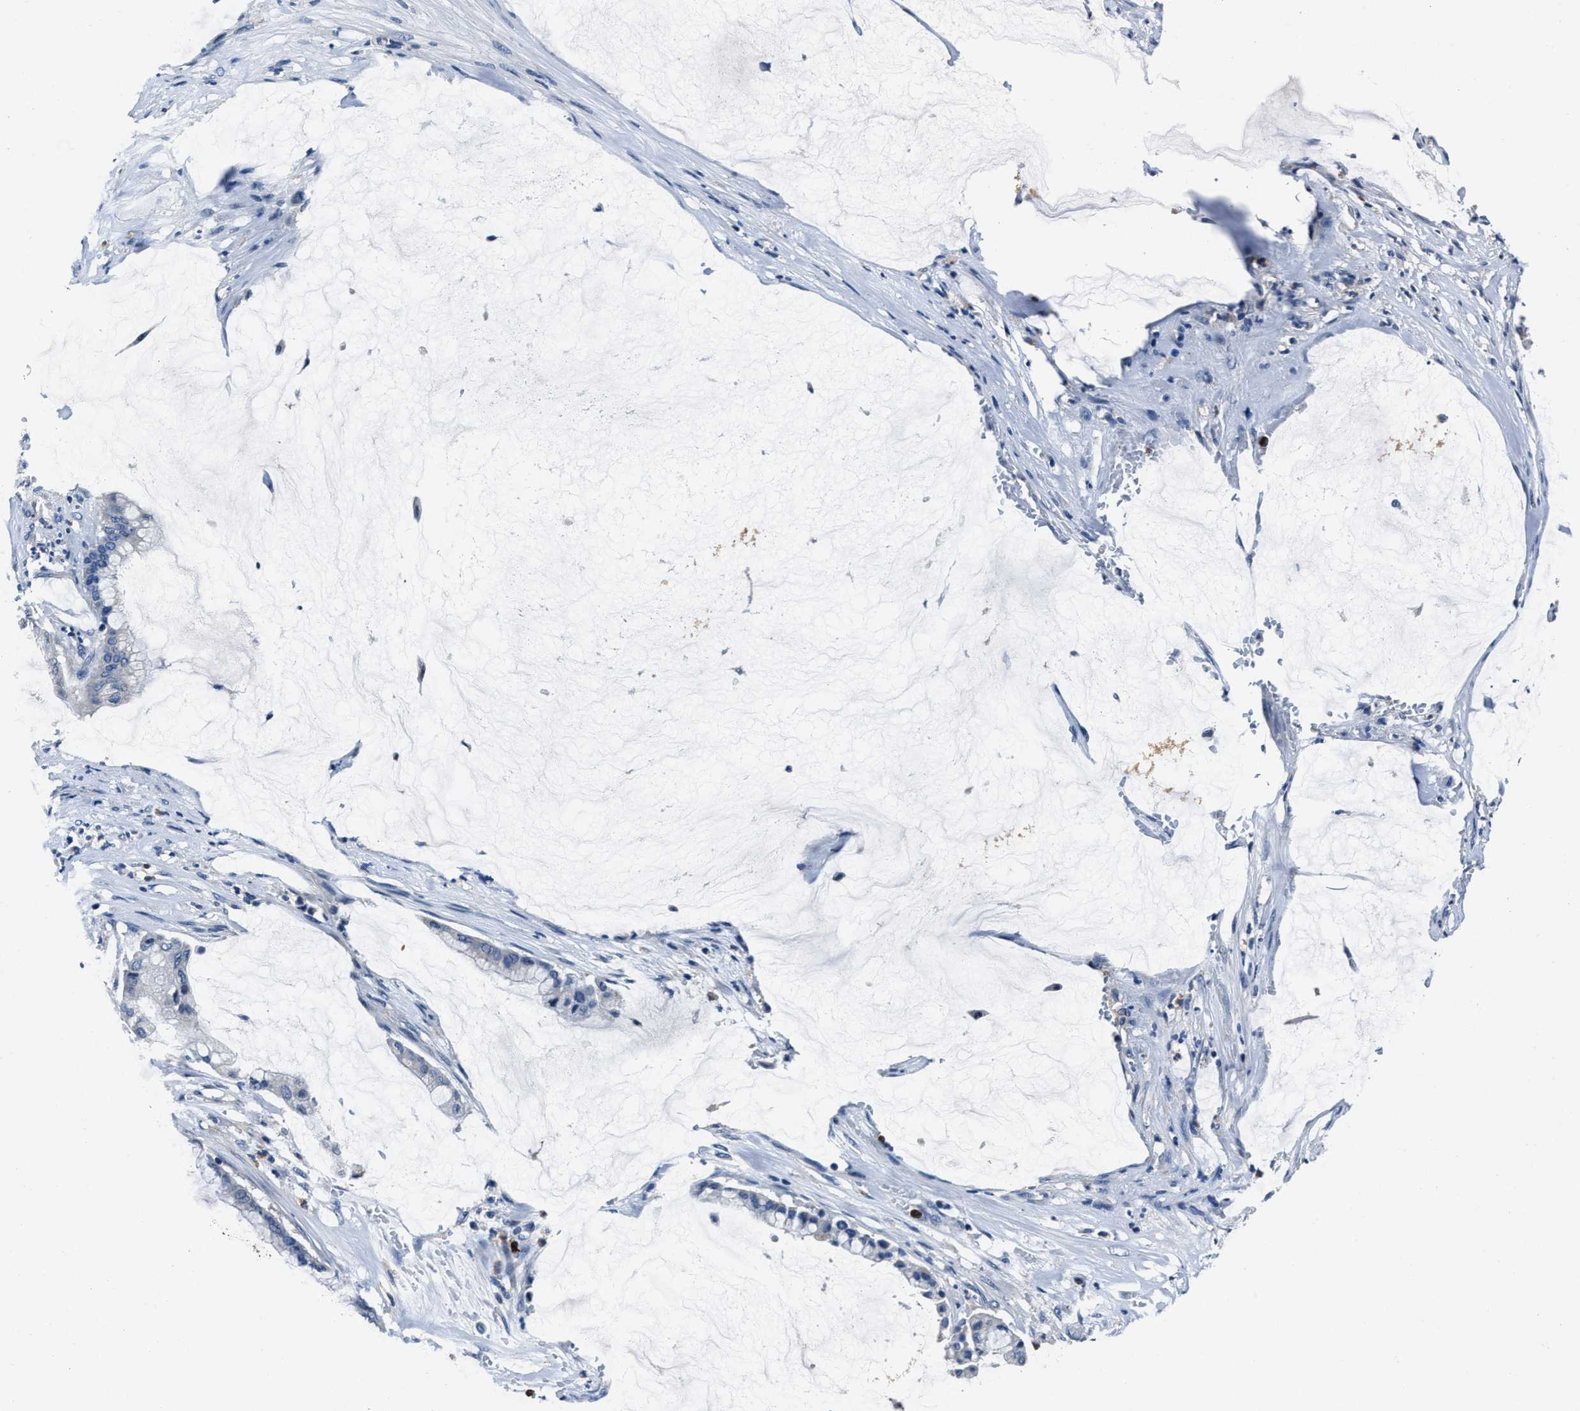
{"staining": {"intensity": "negative", "quantity": "none", "location": "none"}, "tissue": "pancreatic cancer", "cell_type": "Tumor cells", "image_type": "cancer", "snomed": [{"axis": "morphology", "description": "Adenocarcinoma, NOS"}, {"axis": "topography", "description": "Pancreas"}], "caption": "Adenocarcinoma (pancreatic) stained for a protein using IHC displays no positivity tumor cells.", "gene": "FGL2", "patient": {"sex": "male", "age": 41}}